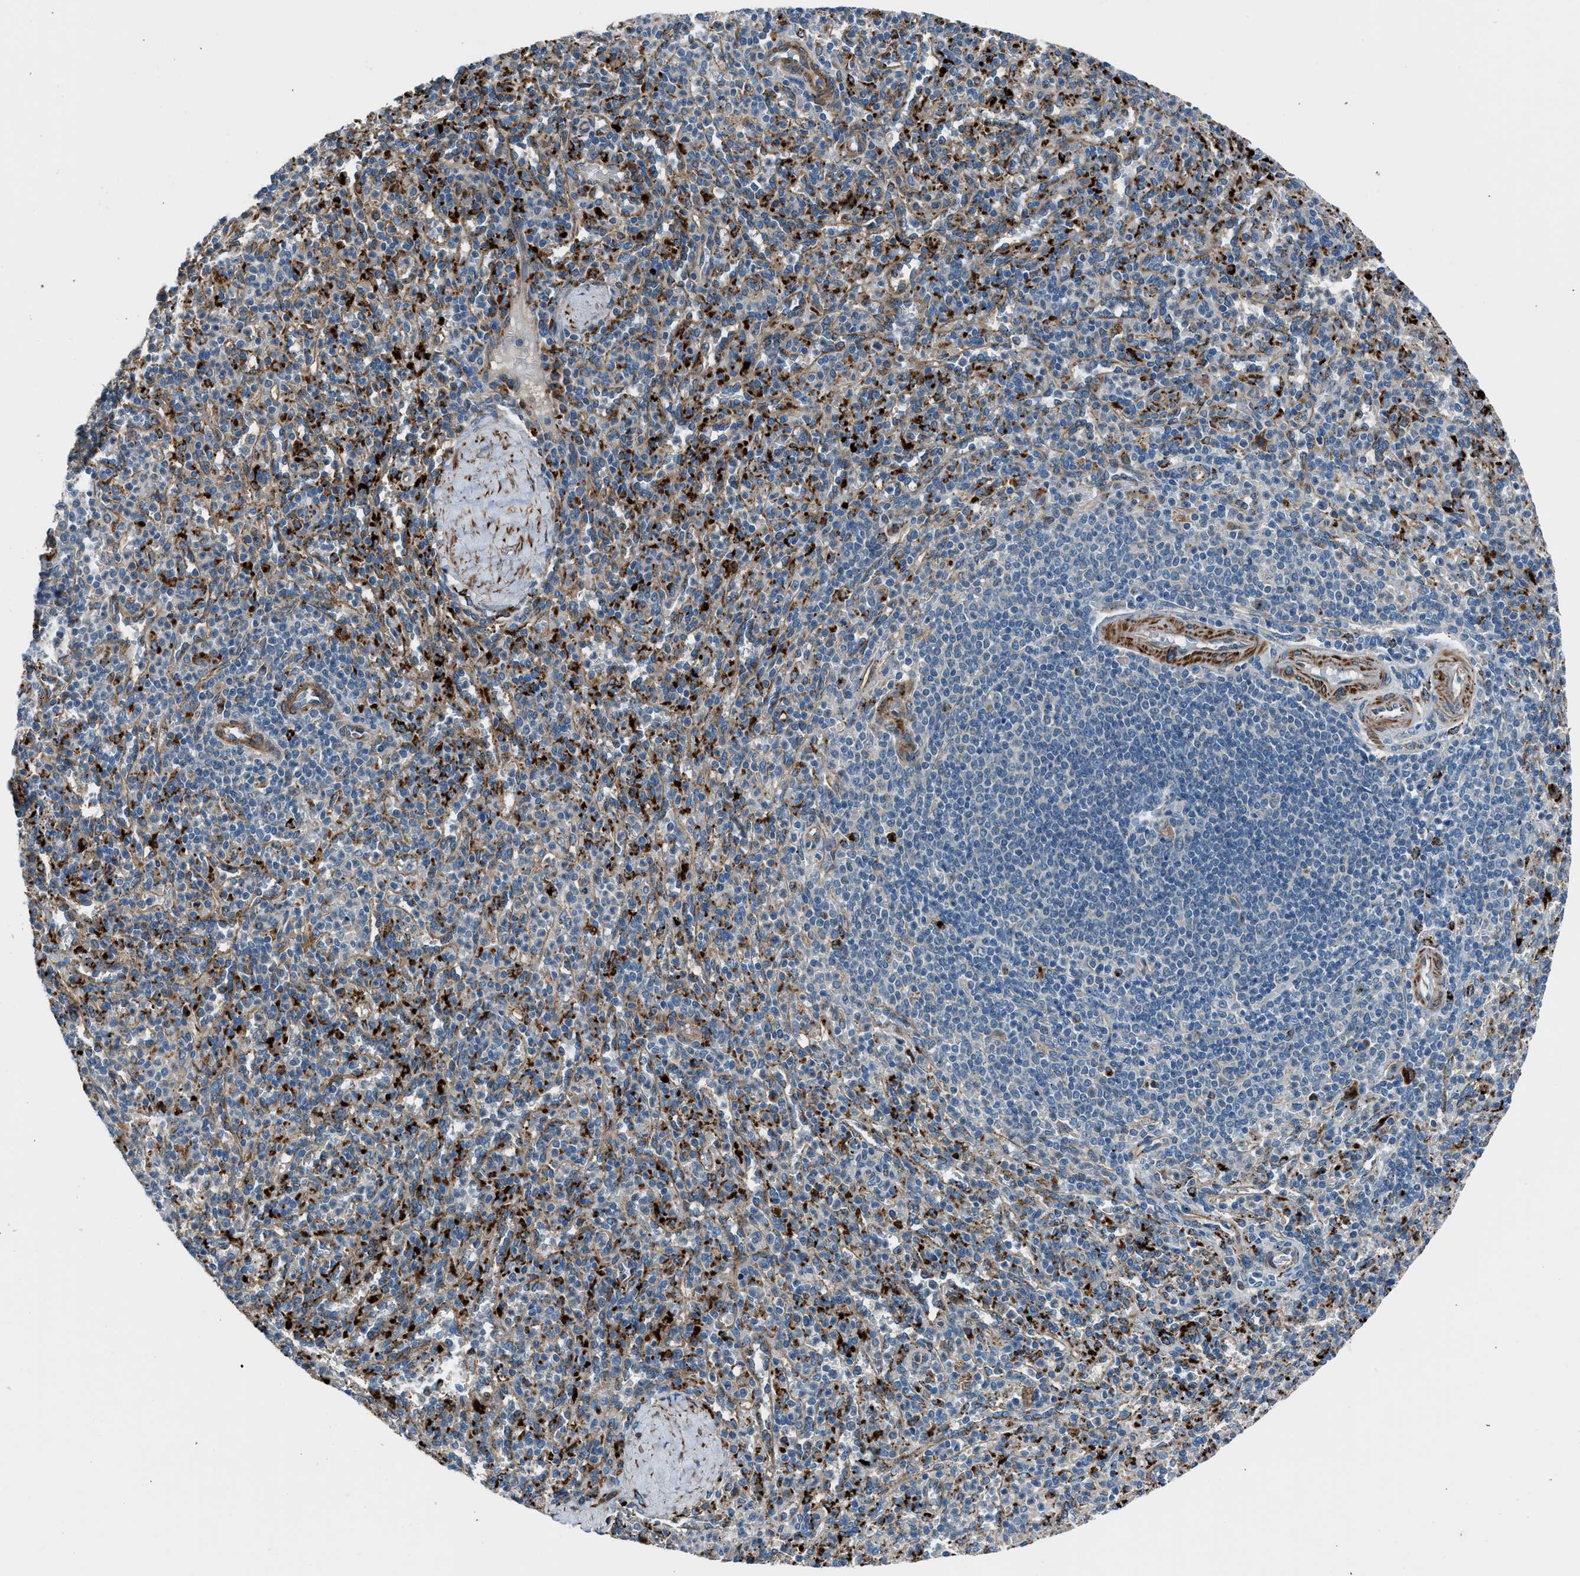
{"staining": {"intensity": "strong", "quantity": "<25%", "location": "cytoplasmic/membranous"}, "tissue": "spleen", "cell_type": "Cells in red pulp", "image_type": "normal", "snomed": [{"axis": "morphology", "description": "Normal tissue, NOS"}, {"axis": "topography", "description": "Spleen"}], "caption": "The histopathology image demonstrates staining of normal spleen, revealing strong cytoplasmic/membranous protein staining (brown color) within cells in red pulp.", "gene": "LMBR1", "patient": {"sex": "male", "age": 36}}